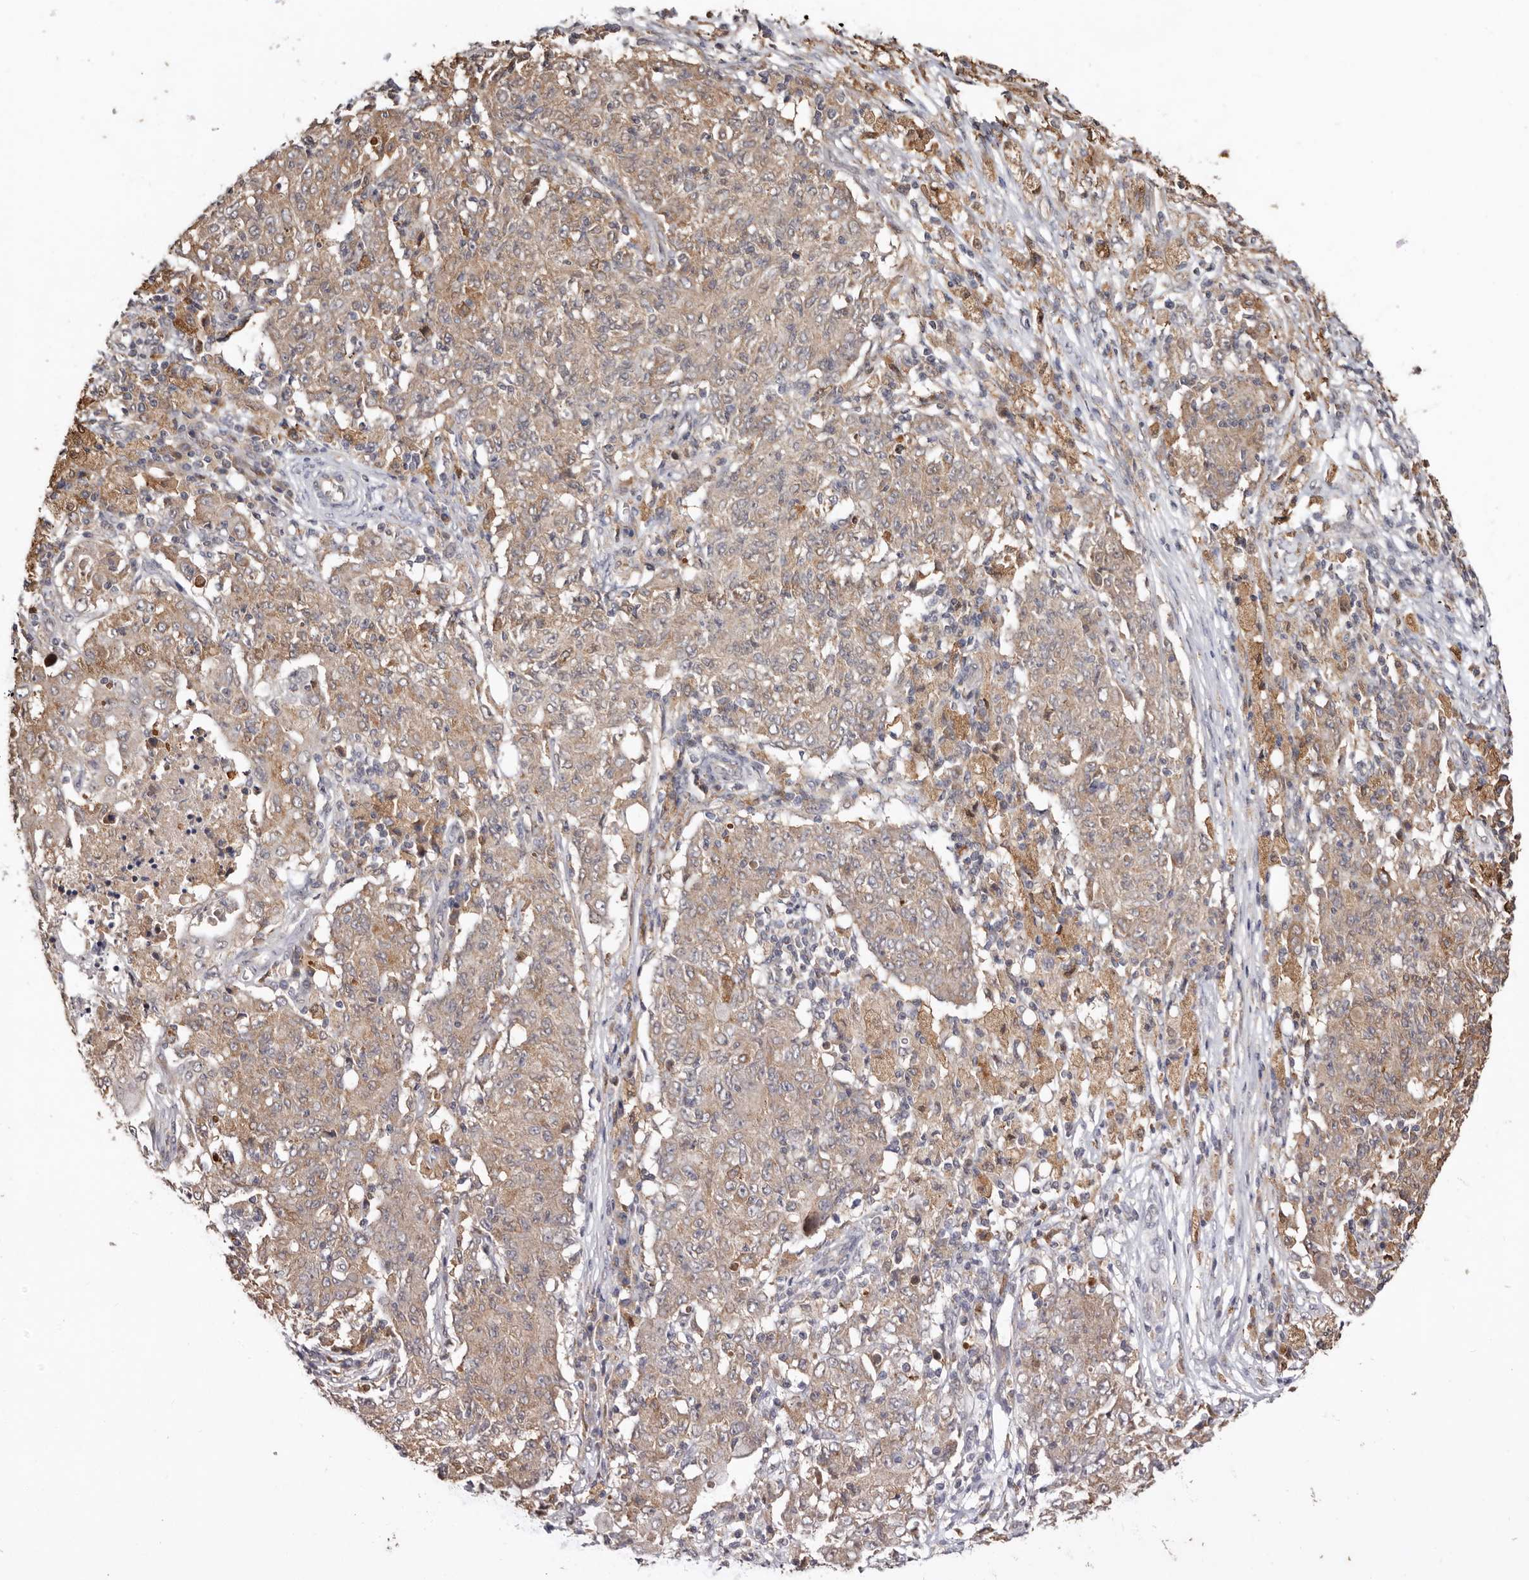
{"staining": {"intensity": "weak", "quantity": ">75%", "location": "cytoplasmic/membranous"}, "tissue": "ovarian cancer", "cell_type": "Tumor cells", "image_type": "cancer", "snomed": [{"axis": "morphology", "description": "Carcinoma, endometroid"}, {"axis": "topography", "description": "Ovary"}], "caption": "A high-resolution photomicrograph shows immunohistochemistry staining of endometroid carcinoma (ovarian), which reveals weak cytoplasmic/membranous expression in approximately >75% of tumor cells.", "gene": "RSPO2", "patient": {"sex": "female", "age": 42}}